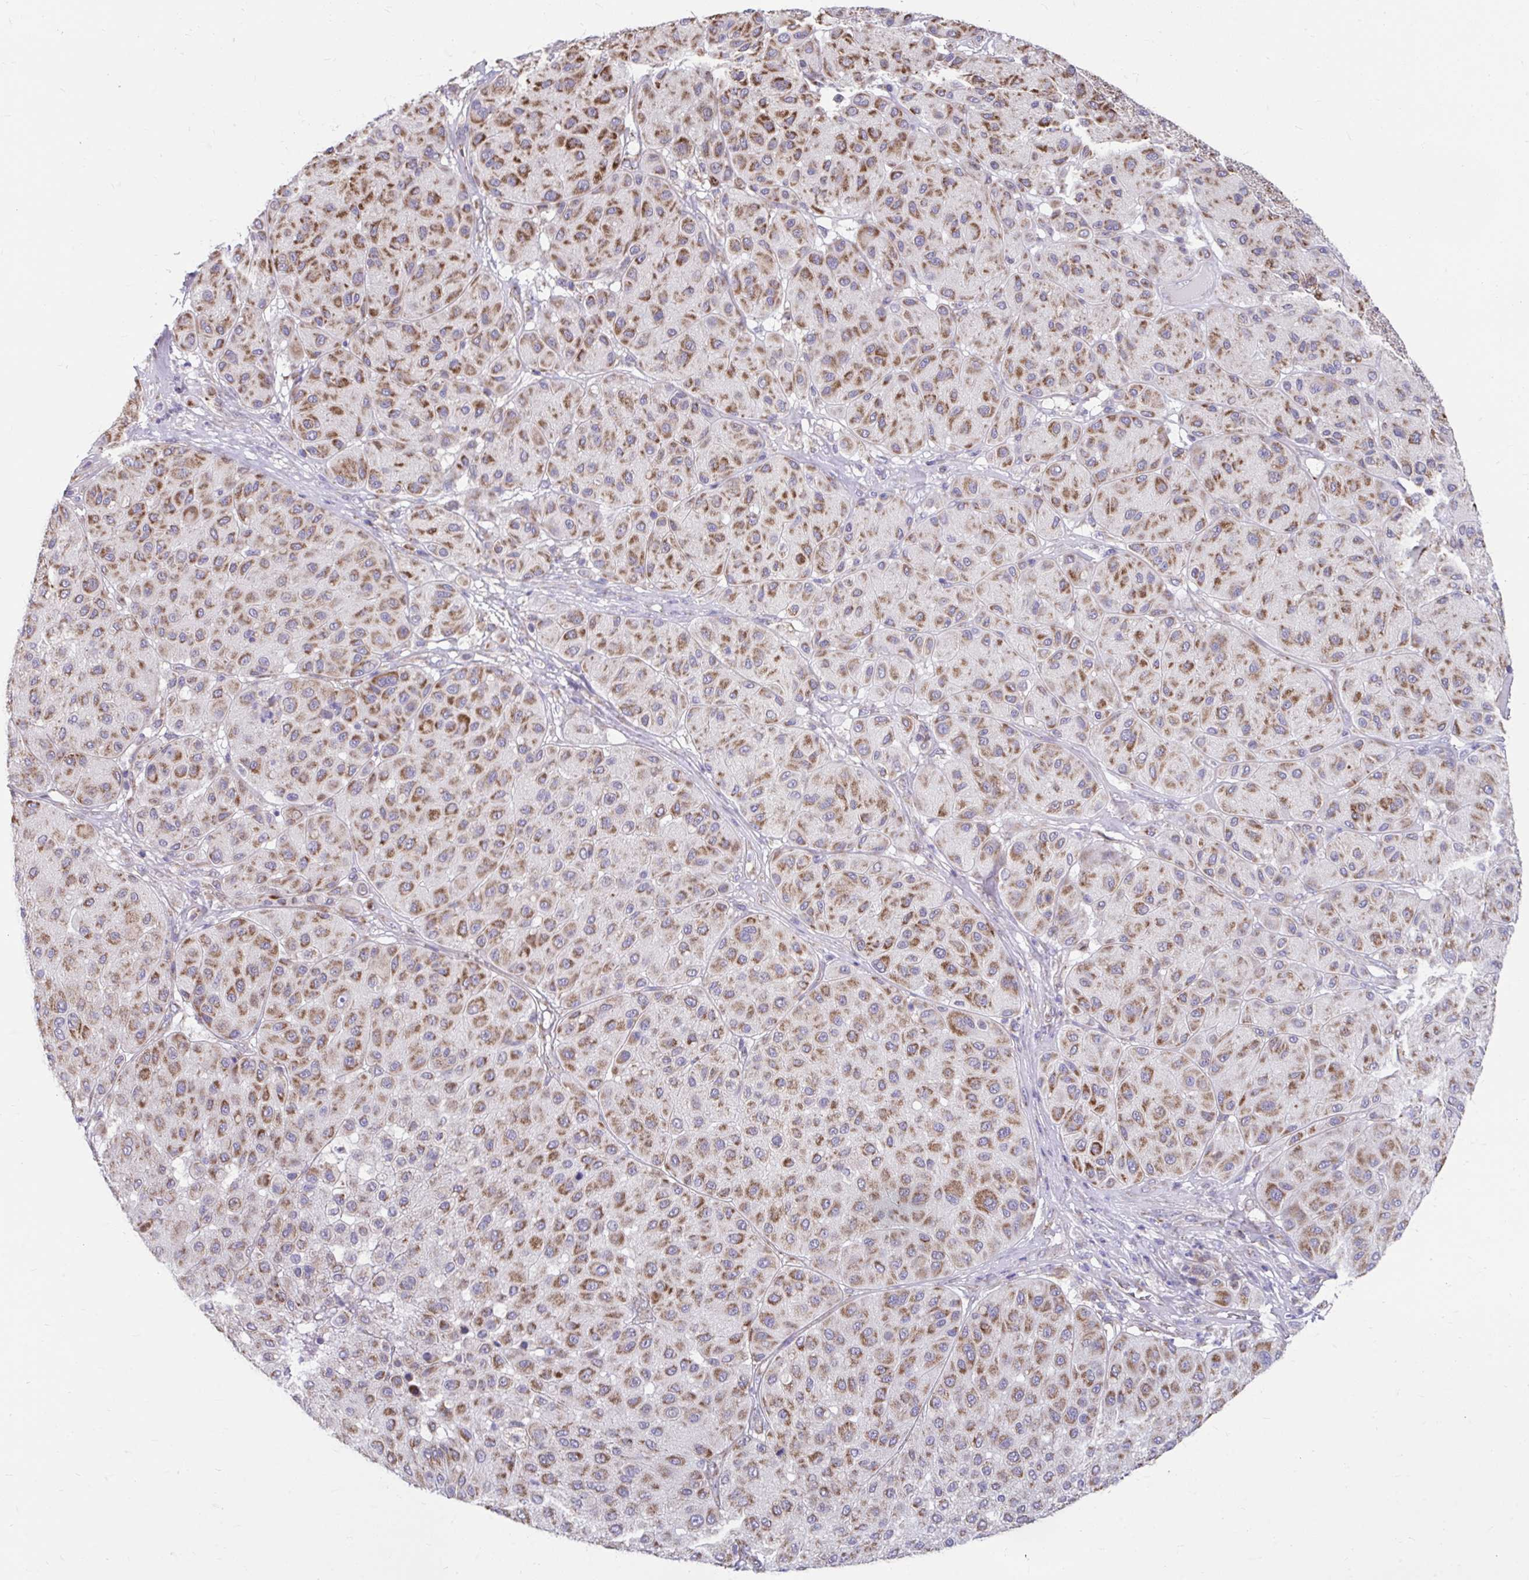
{"staining": {"intensity": "moderate", "quantity": ">75%", "location": "cytoplasmic/membranous"}, "tissue": "melanoma", "cell_type": "Tumor cells", "image_type": "cancer", "snomed": [{"axis": "morphology", "description": "Malignant melanoma, Metastatic site"}, {"axis": "topography", "description": "Smooth muscle"}], "caption": "Immunohistochemistry staining of melanoma, which displays medium levels of moderate cytoplasmic/membranous expression in approximately >75% of tumor cells indicating moderate cytoplasmic/membranous protein positivity. The staining was performed using DAB (brown) for protein detection and nuclei were counterstained in hematoxylin (blue).", "gene": "LINGO4", "patient": {"sex": "male", "age": 41}}